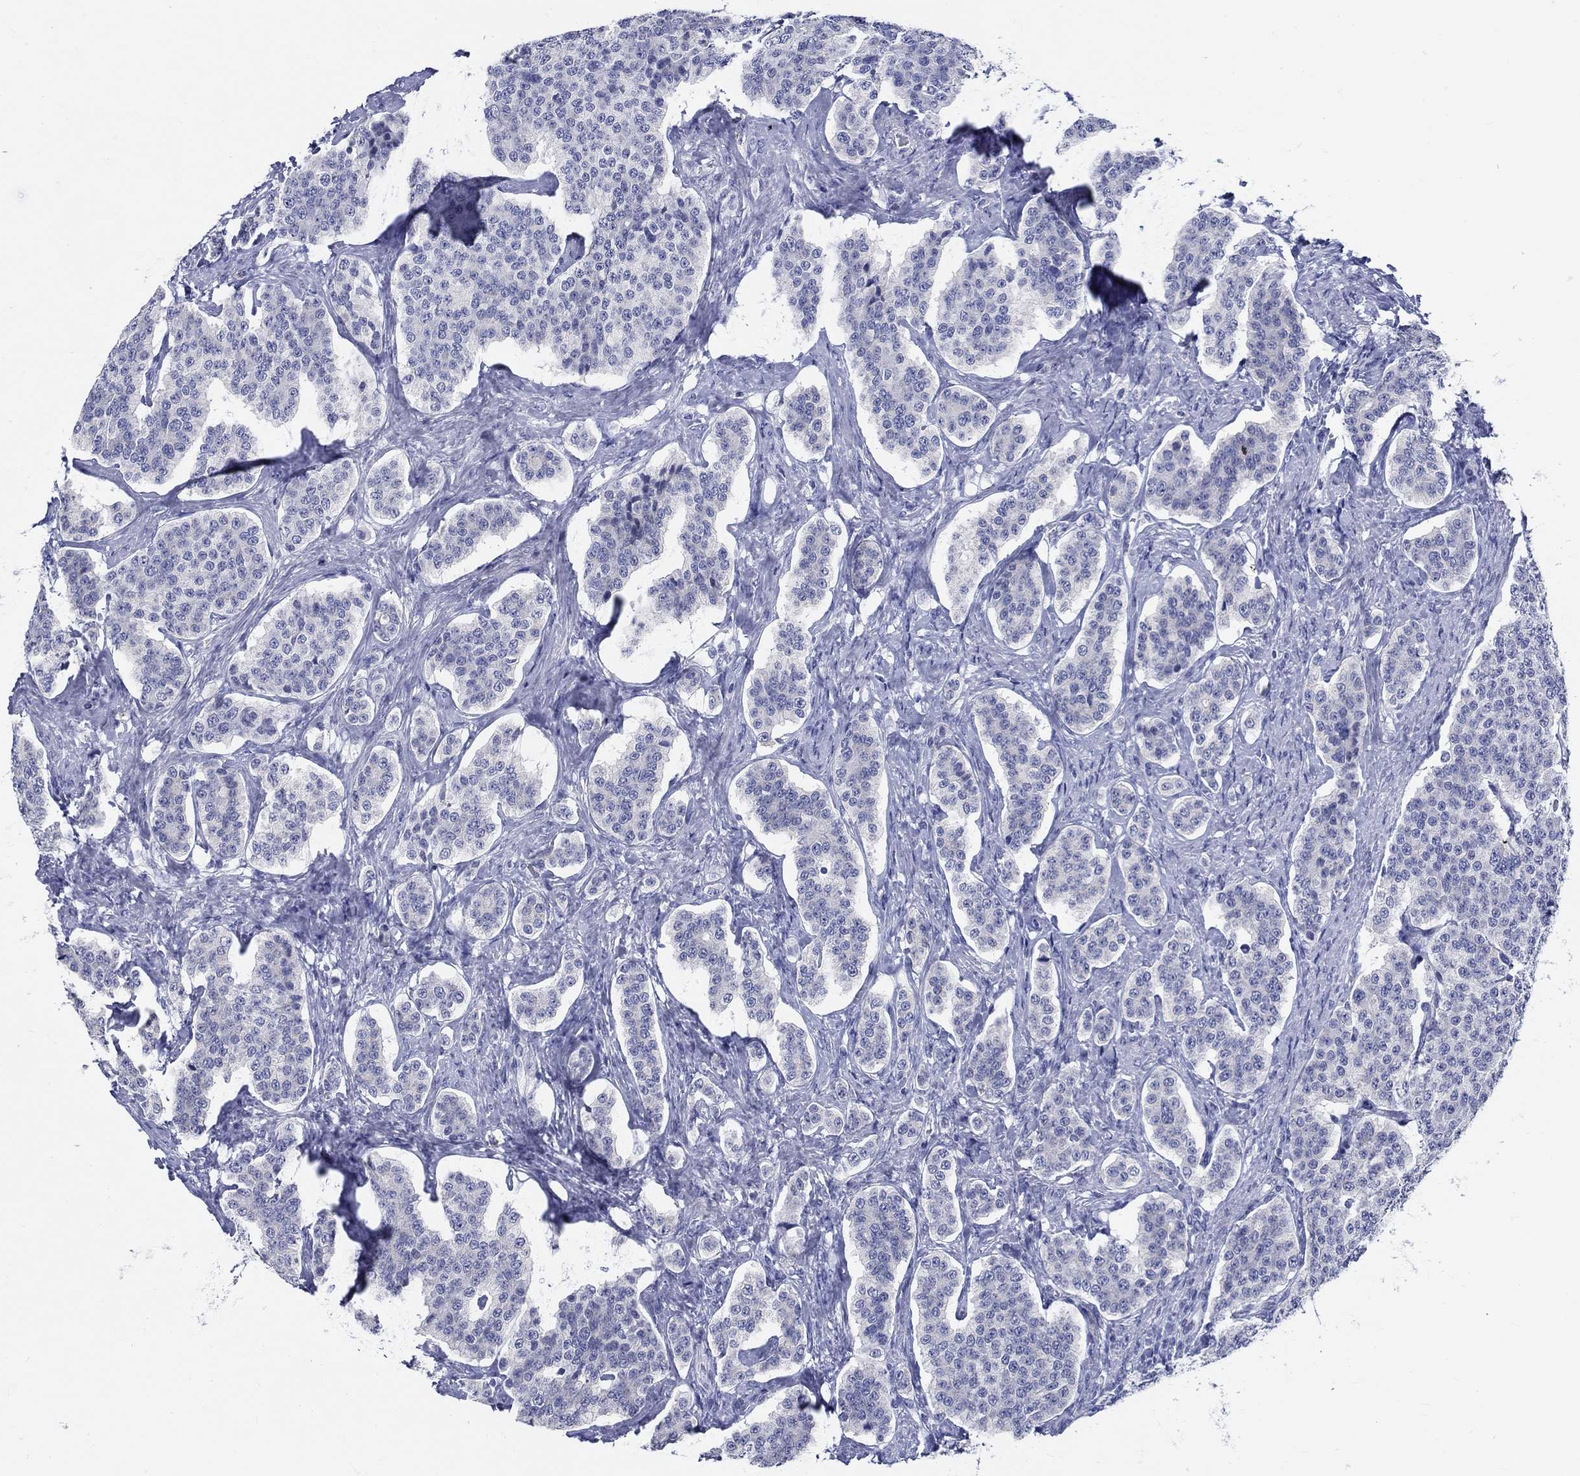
{"staining": {"intensity": "negative", "quantity": "none", "location": "none"}, "tissue": "carcinoid", "cell_type": "Tumor cells", "image_type": "cancer", "snomed": [{"axis": "morphology", "description": "Carcinoid, malignant, NOS"}, {"axis": "topography", "description": "Small intestine"}], "caption": "Image shows no protein staining in tumor cells of malignant carcinoid tissue. (DAB (3,3'-diaminobenzidine) immunohistochemistry (IHC) with hematoxylin counter stain).", "gene": "CRYGS", "patient": {"sex": "female", "age": 58}}